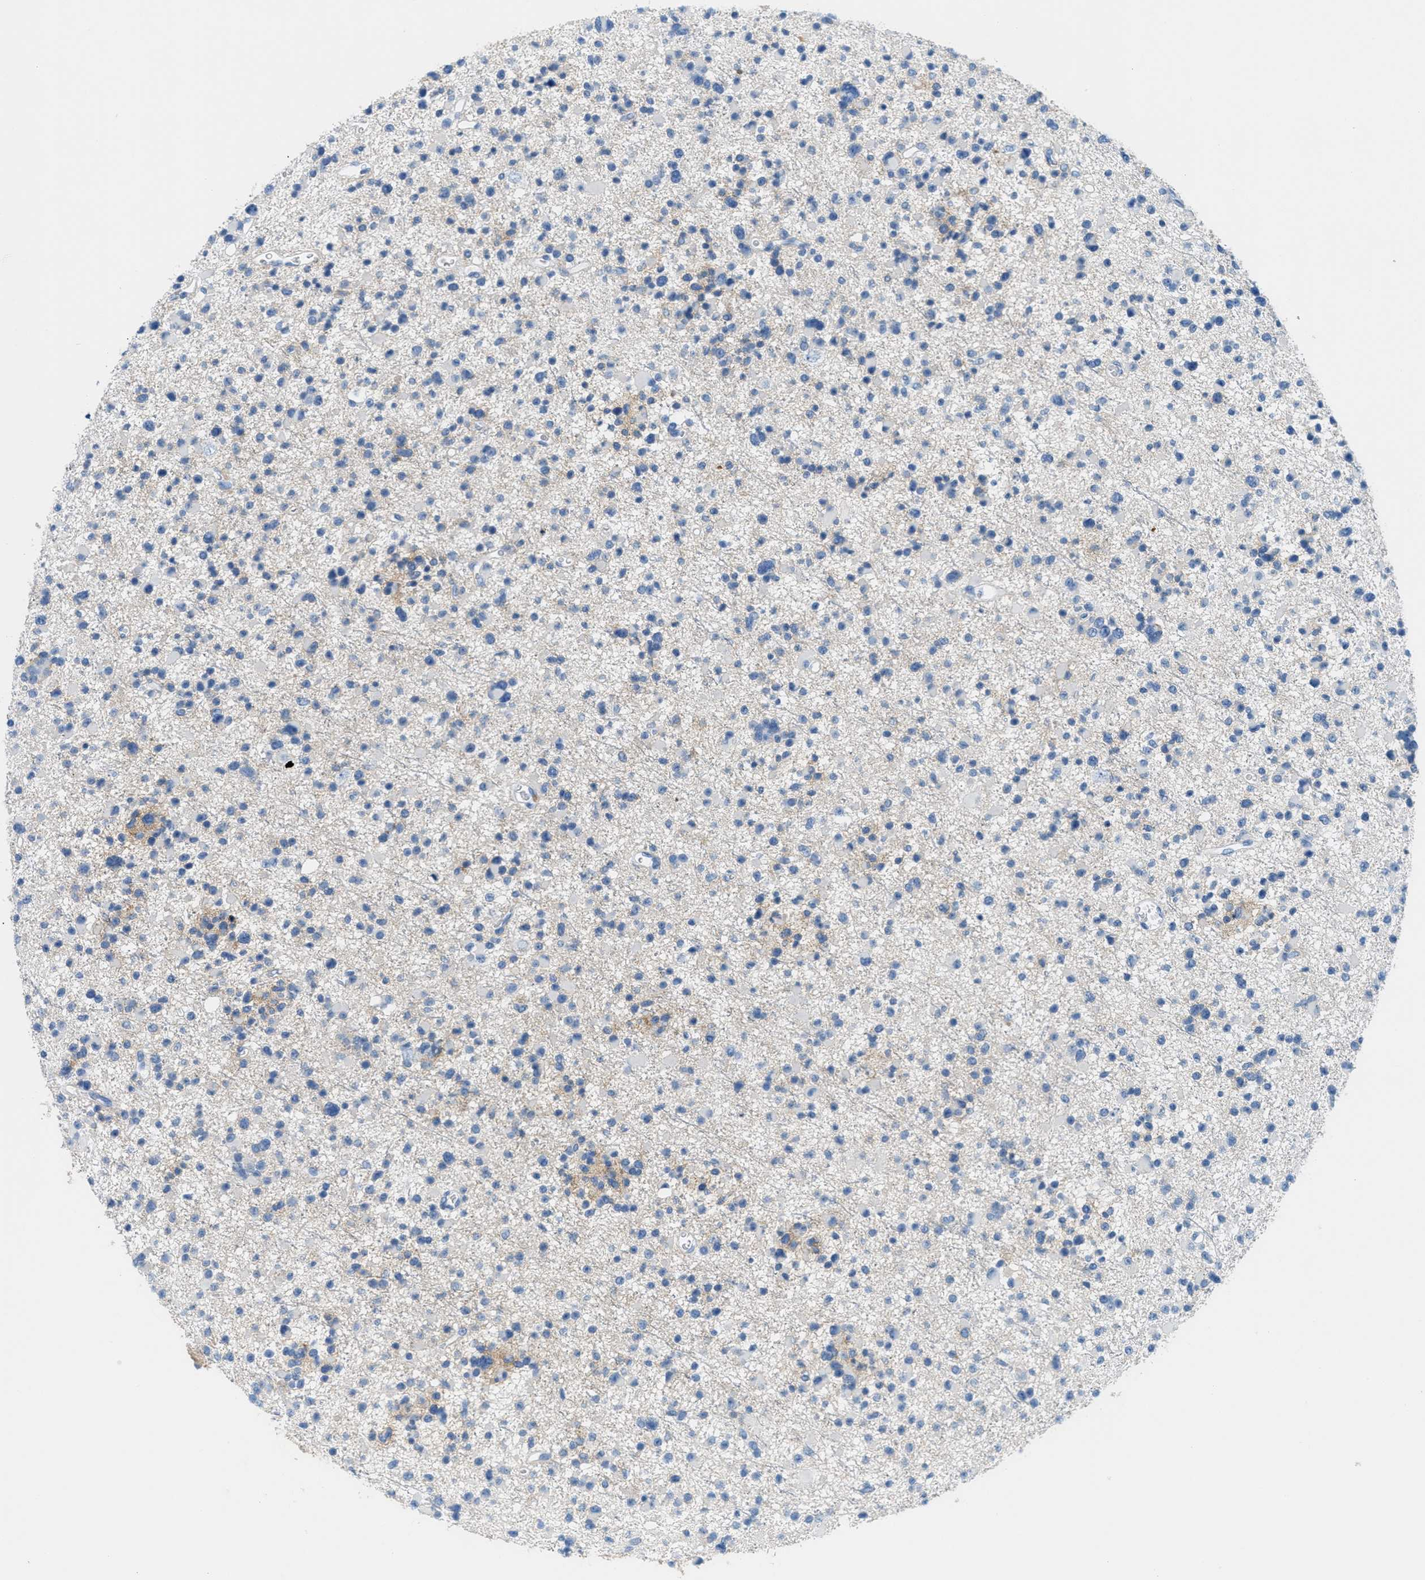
{"staining": {"intensity": "weak", "quantity": "<25%", "location": "cytoplasmic/membranous"}, "tissue": "glioma", "cell_type": "Tumor cells", "image_type": "cancer", "snomed": [{"axis": "morphology", "description": "Glioma, malignant, Low grade"}, {"axis": "topography", "description": "Brain"}], "caption": "A histopathology image of human glioma is negative for staining in tumor cells. (DAB (3,3'-diaminobenzidine) immunohistochemistry (IHC) with hematoxylin counter stain).", "gene": "GPM6A", "patient": {"sex": "female", "age": 22}}